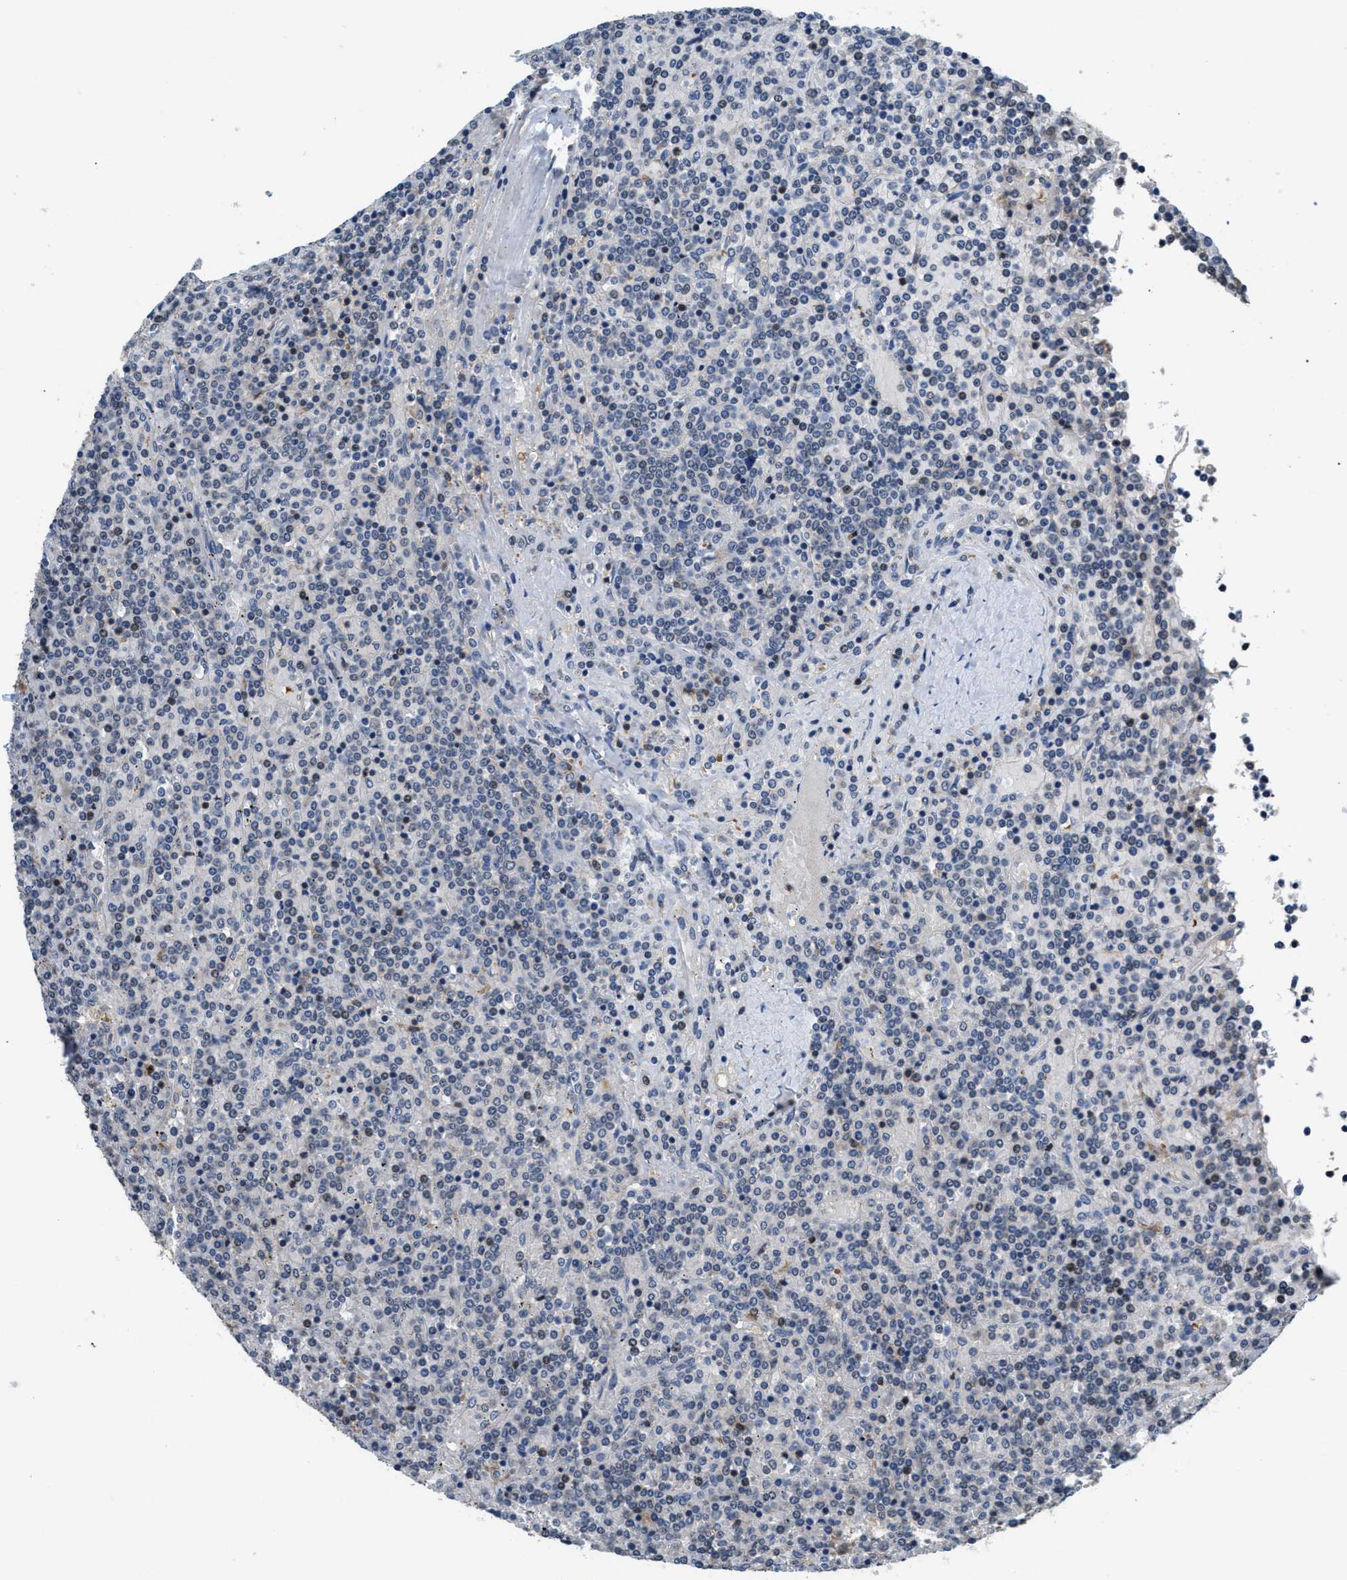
{"staining": {"intensity": "negative", "quantity": "none", "location": "none"}, "tissue": "lymphoma", "cell_type": "Tumor cells", "image_type": "cancer", "snomed": [{"axis": "morphology", "description": "Malignant lymphoma, non-Hodgkin's type, Low grade"}, {"axis": "topography", "description": "Spleen"}], "caption": "DAB immunohistochemical staining of human malignant lymphoma, non-Hodgkin's type (low-grade) exhibits no significant positivity in tumor cells.", "gene": "CTBS", "patient": {"sex": "female", "age": 19}}